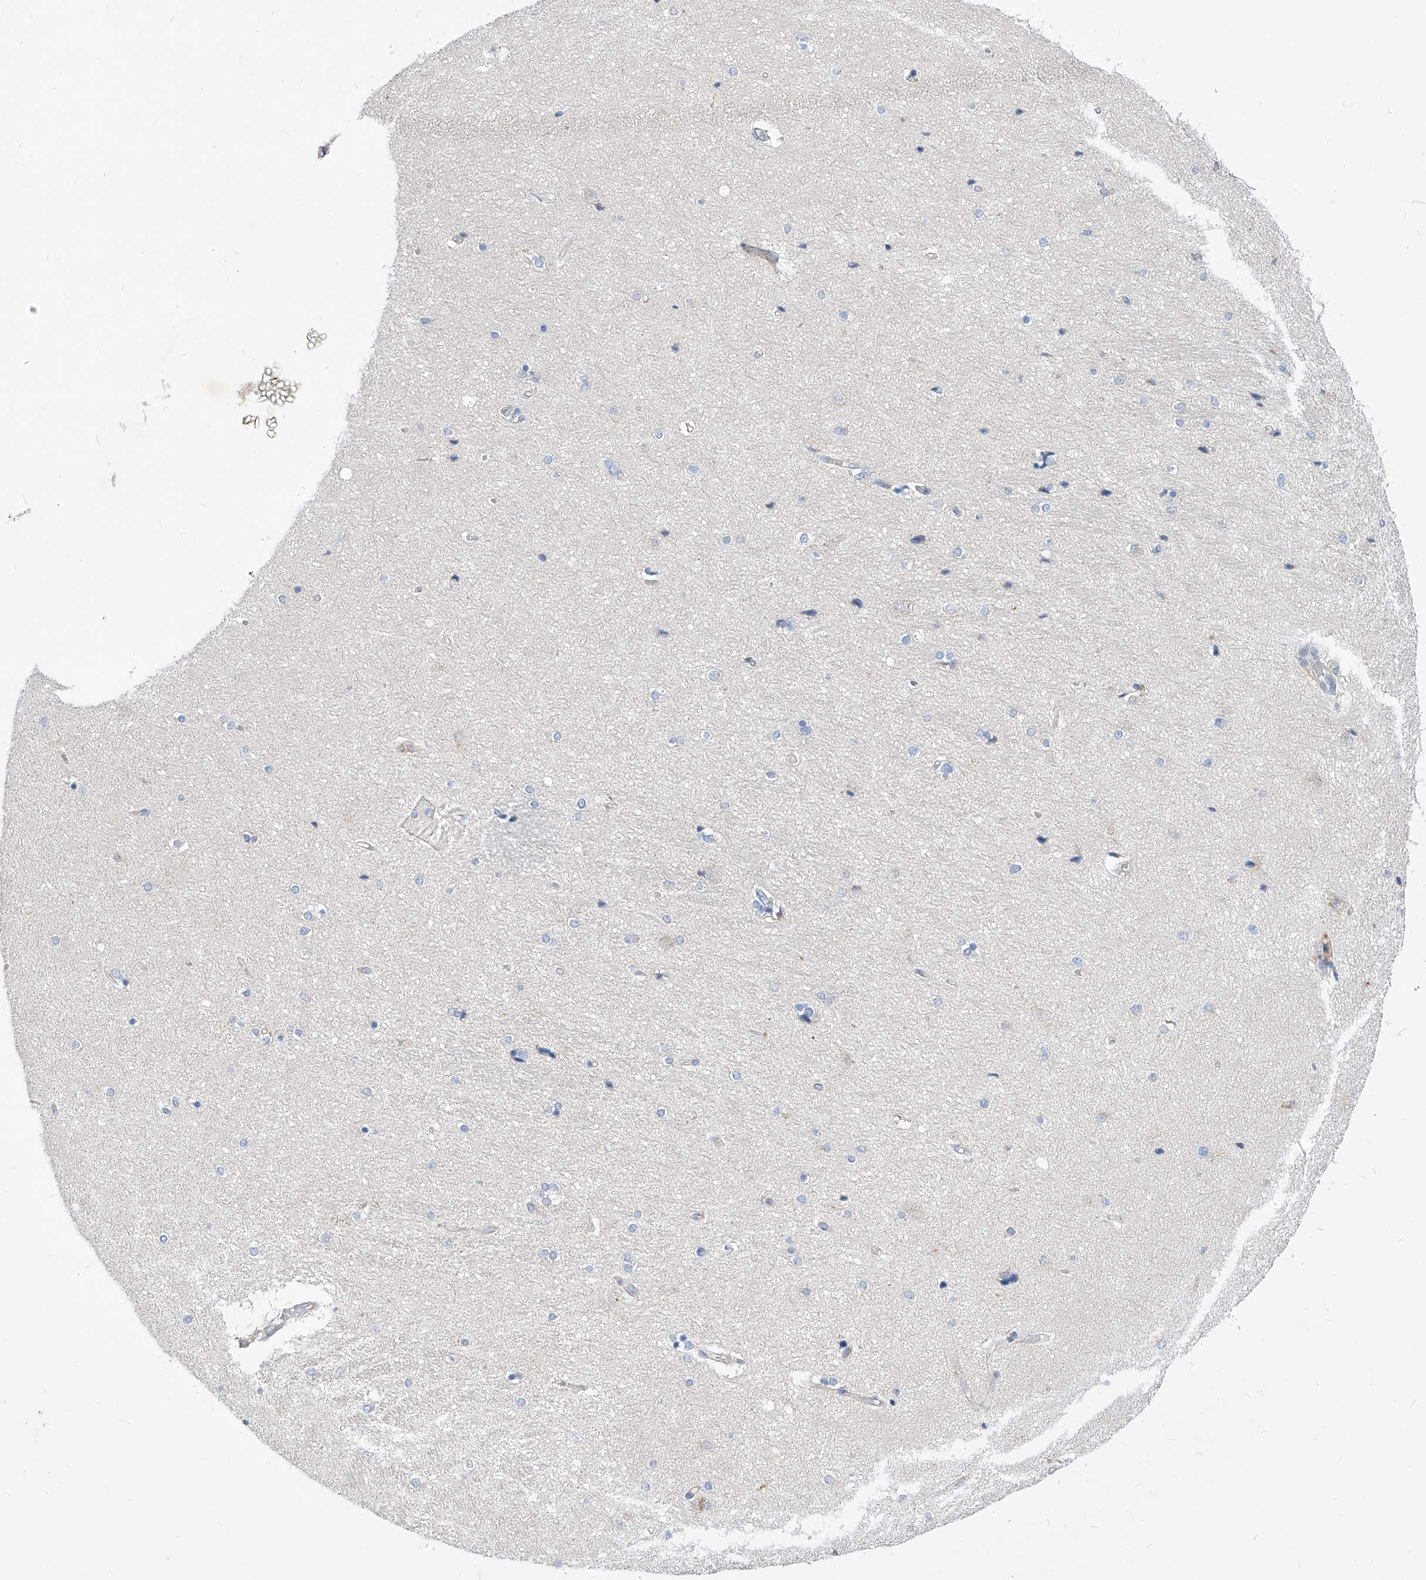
{"staining": {"intensity": "negative", "quantity": "none", "location": "none"}, "tissue": "hippocampus", "cell_type": "Glial cells", "image_type": "normal", "snomed": [{"axis": "morphology", "description": "Normal tissue, NOS"}, {"axis": "topography", "description": "Hippocampus"}], "caption": "Hippocampus was stained to show a protein in brown. There is no significant positivity in glial cells.", "gene": "UFL1", "patient": {"sex": "female", "age": 54}}